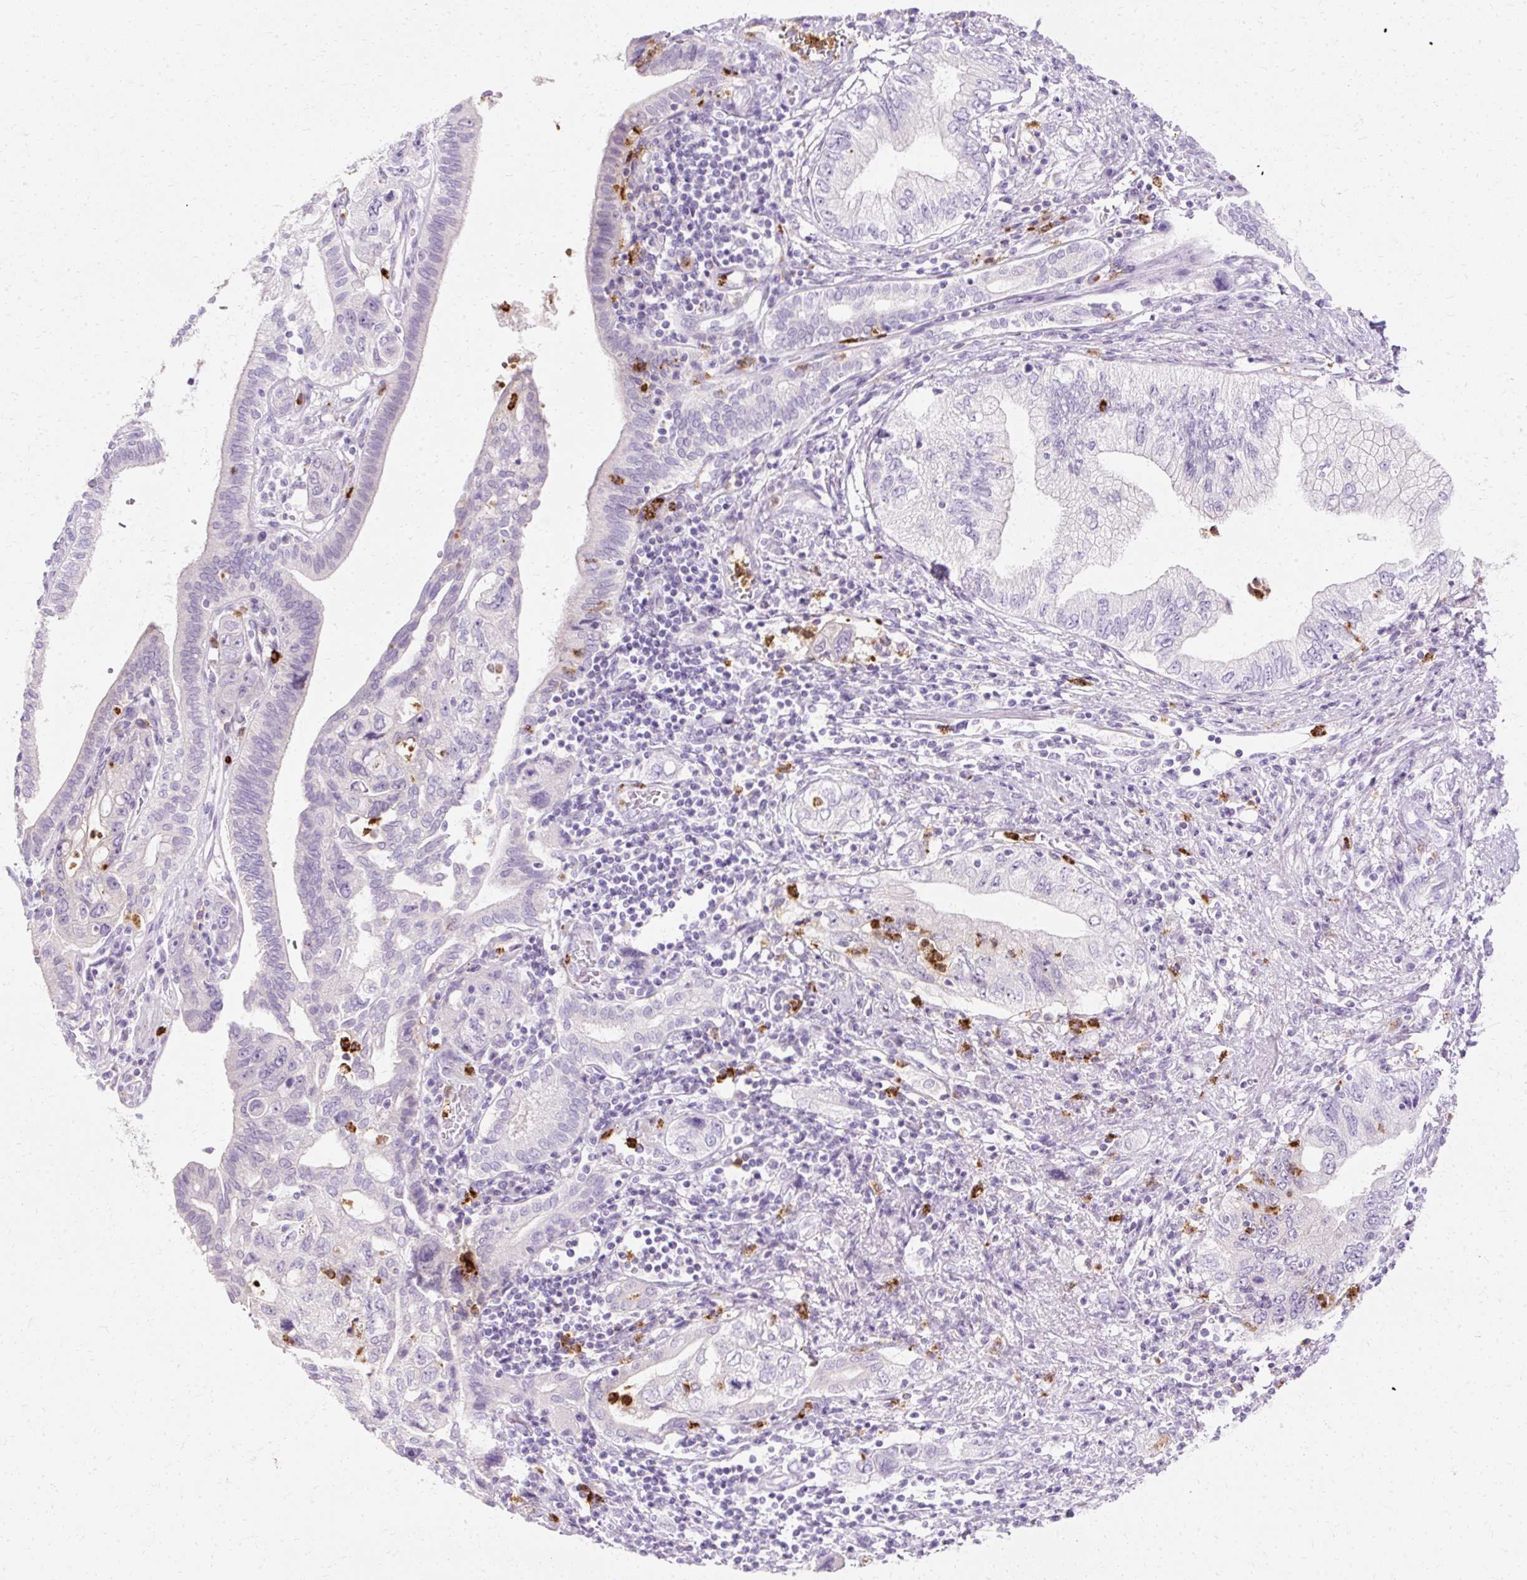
{"staining": {"intensity": "negative", "quantity": "none", "location": "none"}, "tissue": "pancreatic cancer", "cell_type": "Tumor cells", "image_type": "cancer", "snomed": [{"axis": "morphology", "description": "Adenocarcinoma, NOS"}, {"axis": "topography", "description": "Pancreas"}], "caption": "Immunohistochemistry micrograph of neoplastic tissue: human adenocarcinoma (pancreatic) stained with DAB (3,3'-diaminobenzidine) displays no significant protein staining in tumor cells.", "gene": "DEFA1", "patient": {"sex": "female", "age": 73}}